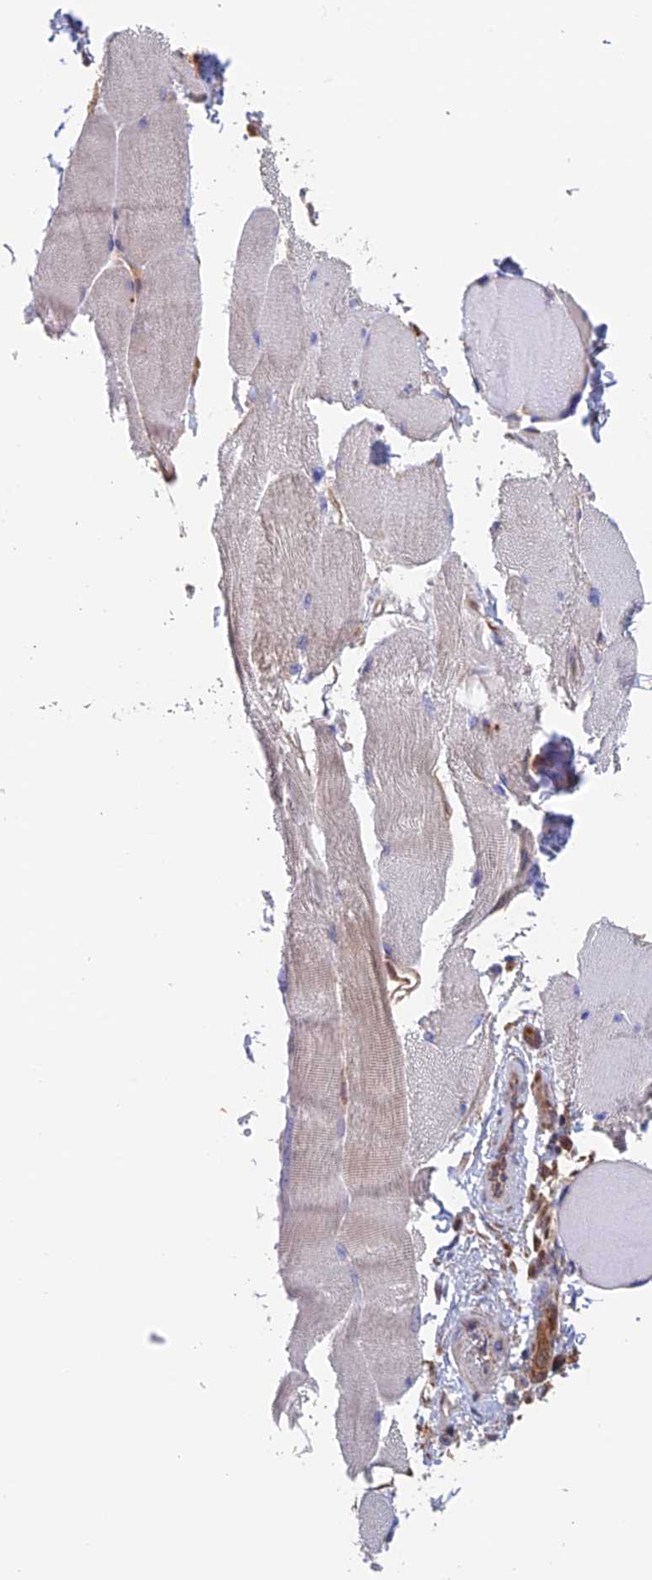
{"staining": {"intensity": "weak", "quantity": "25%-75%", "location": "cytoplasmic/membranous"}, "tissue": "skeletal muscle", "cell_type": "Myocytes", "image_type": "normal", "snomed": [{"axis": "morphology", "description": "Normal tissue, NOS"}, {"axis": "topography", "description": "Skin"}, {"axis": "topography", "description": "Skeletal muscle"}], "caption": "A low amount of weak cytoplasmic/membranous staining is seen in approximately 25%-75% of myocytes in benign skeletal muscle.", "gene": "DTYMK", "patient": {"sex": "male", "age": 83}}